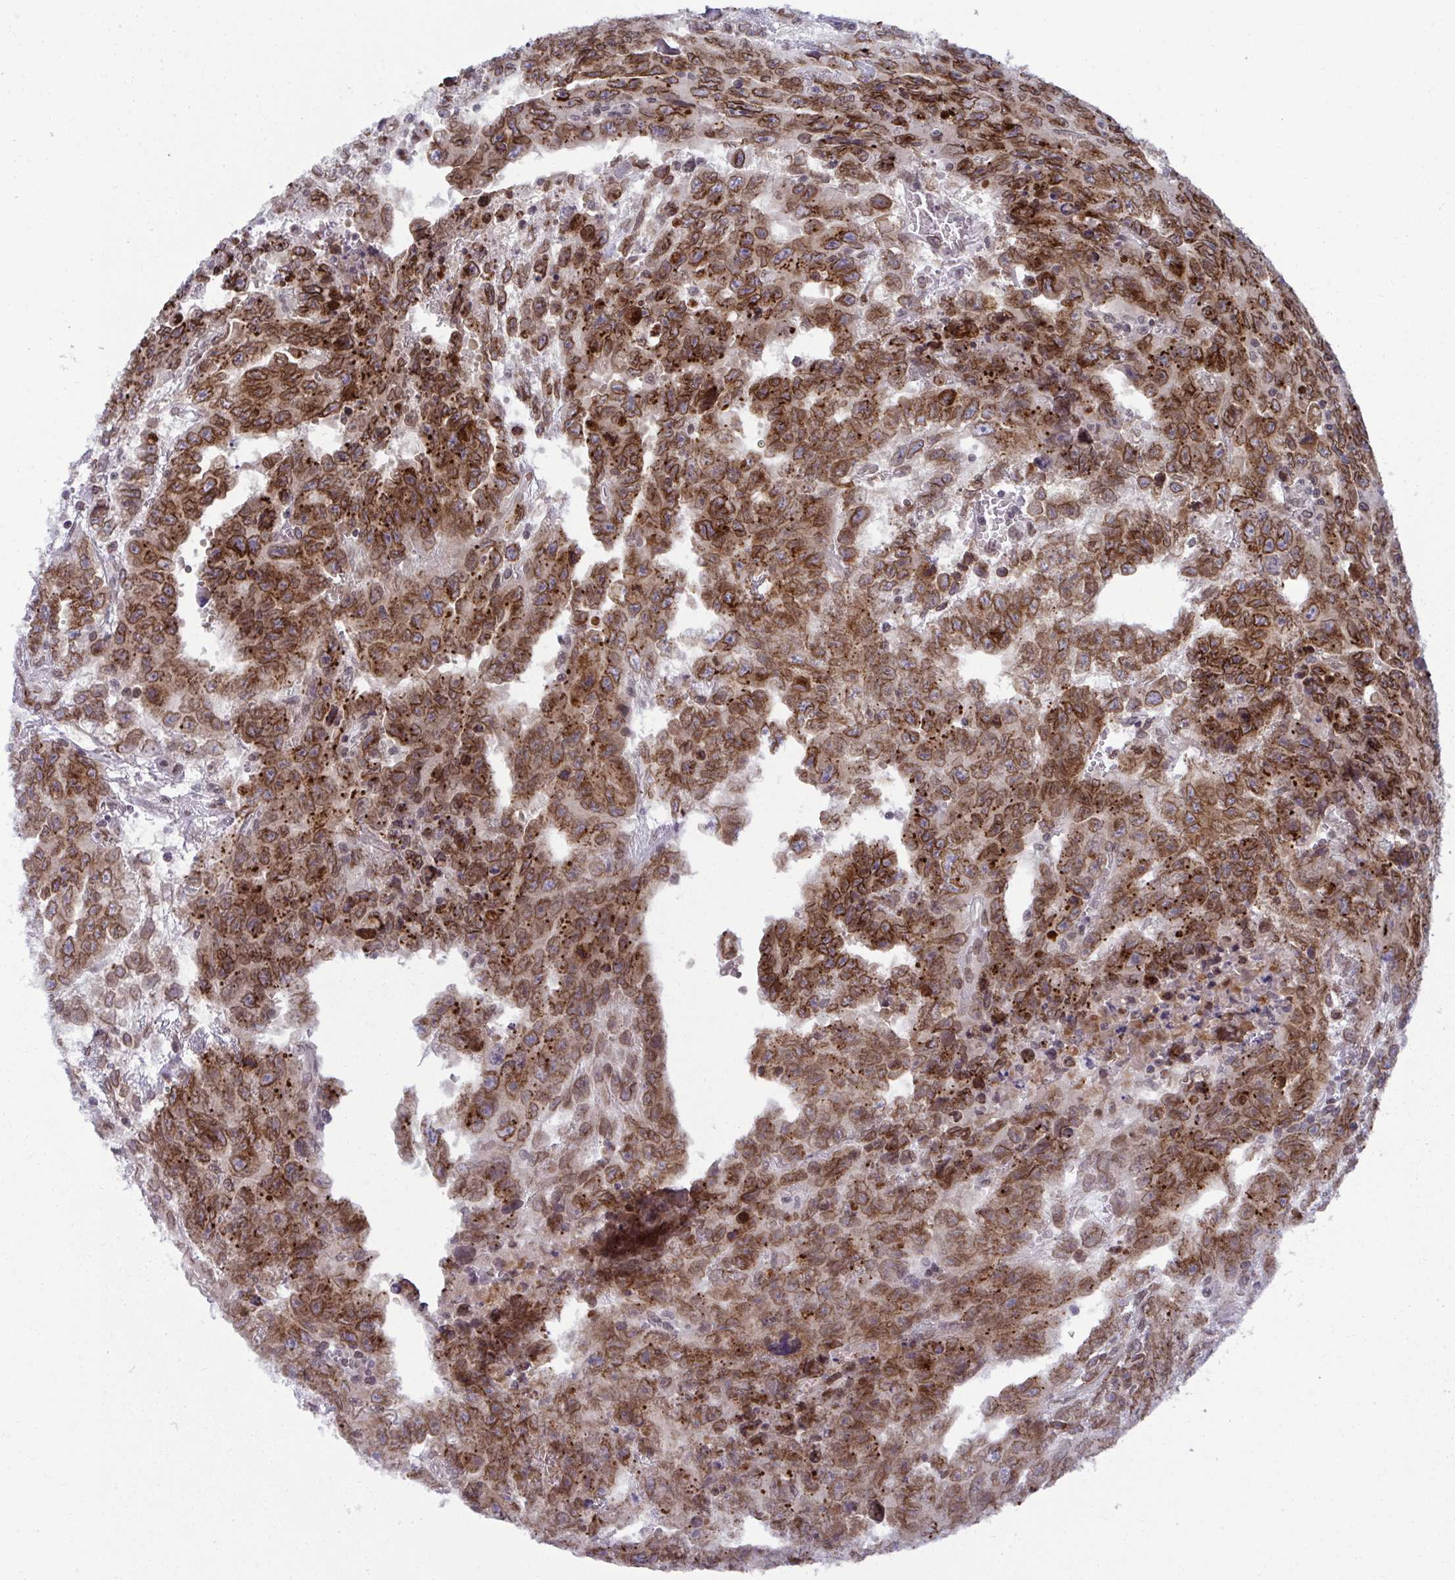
{"staining": {"intensity": "moderate", "quantity": ">75%", "location": "cytoplasmic/membranous,nuclear"}, "tissue": "testis cancer", "cell_type": "Tumor cells", "image_type": "cancer", "snomed": [{"axis": "morphology", "description": "Carcinoma, Embryonal, NOS"}, {"axis": "topography", "description": "Testis"}], "caption": "Protein expression analysis of human embryonal carcinoma (testis) reveals moderate cytoplasmic/membranous and nuclear staining in approximately >75% of tumor cells.", "gene": "RANBP2", "patient": {"sex": "male", "age": 24}}